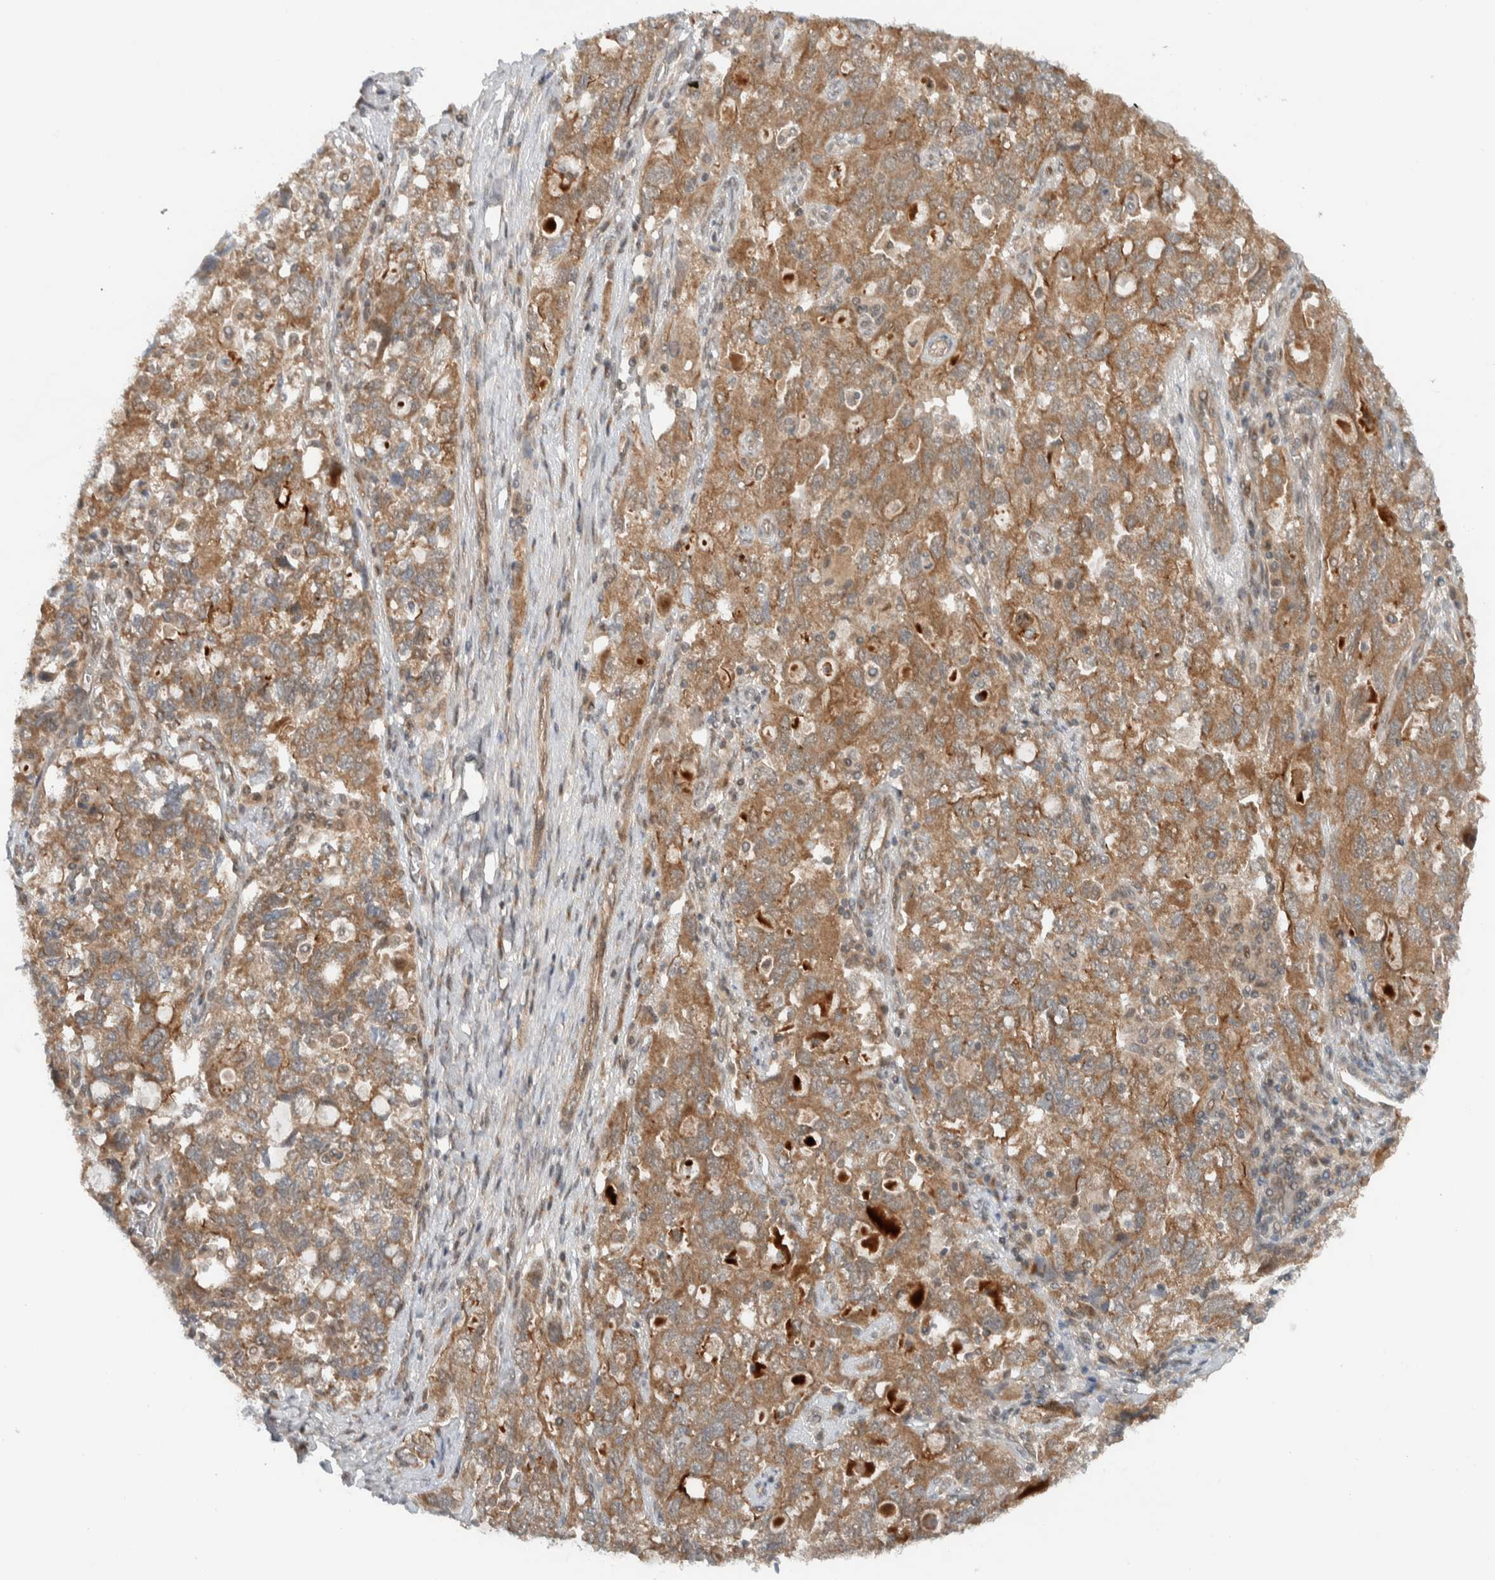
{"staining": {"intensity": "weak", "quantity": ">75%", "location": "cytoplasmic/membranous"}, "tissue": "ovarian cancer", "cell_type": "Tumor cells", "image_type": "cancer", "snomed": [{"axis": "morphology", "description": "Carcinoma, NOS"}, {"axis": "morphology", "description": "Cystadenocarcinoma, serous, NOS"}, {"axis": "topography", "description": "Ovary"}], "caption": "This photomicrograph reveals ovarian serous cystadenocarcinoma stained with immunohistochemistry to label a protein in brown. The cytoplasmic/membranous of tumor cells show weak positivity for the protein. Nuclei are counter-stained blue.", "gene": "KLHL6", "patient": {"sex": "female", "age": 69}}